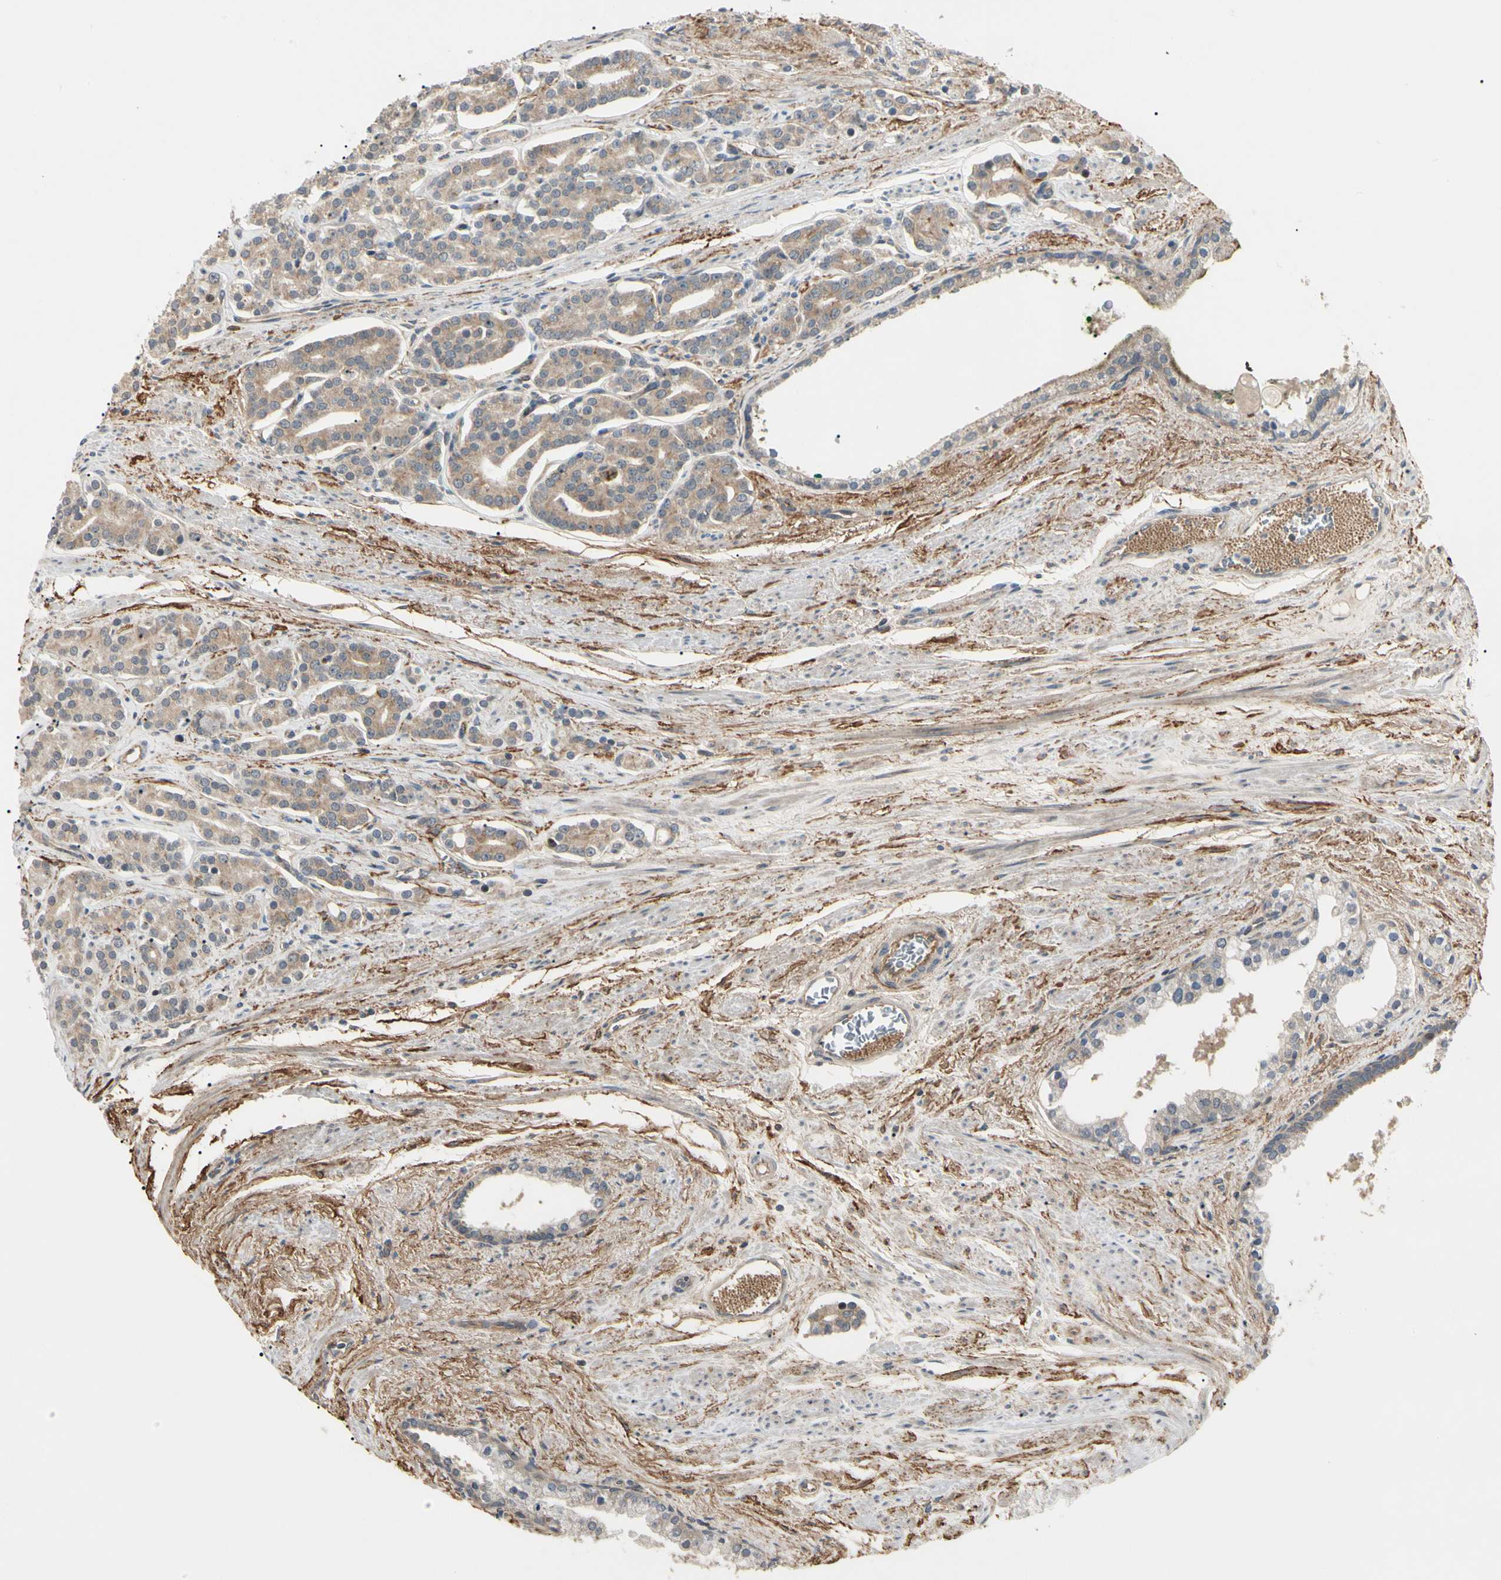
{"staining": {"intensity": "moderate", "quantity": ">75%", "location": "cytoplasmic/membranous"}, "tissue": "prostate cancer", "cell_type": "Tumor cells", "image_type": "cancer", "snomed": [{"axis": "morphology", "description": "Adenocarcinoma, Low grade"}, {"axis": "topography", "description": "Prostate"}], "caption": "Immunohistochemical staining of prostate cancer (low-grade adenocarcinoma) demonstrates medium levels of moderate cytoplasmic/membranous protein expression in about >75% of tumor cells. (IHC, brightfield microscopy, high magnification).", "gene": "F2R", "patient": {"sex": "male", "age": 63}}